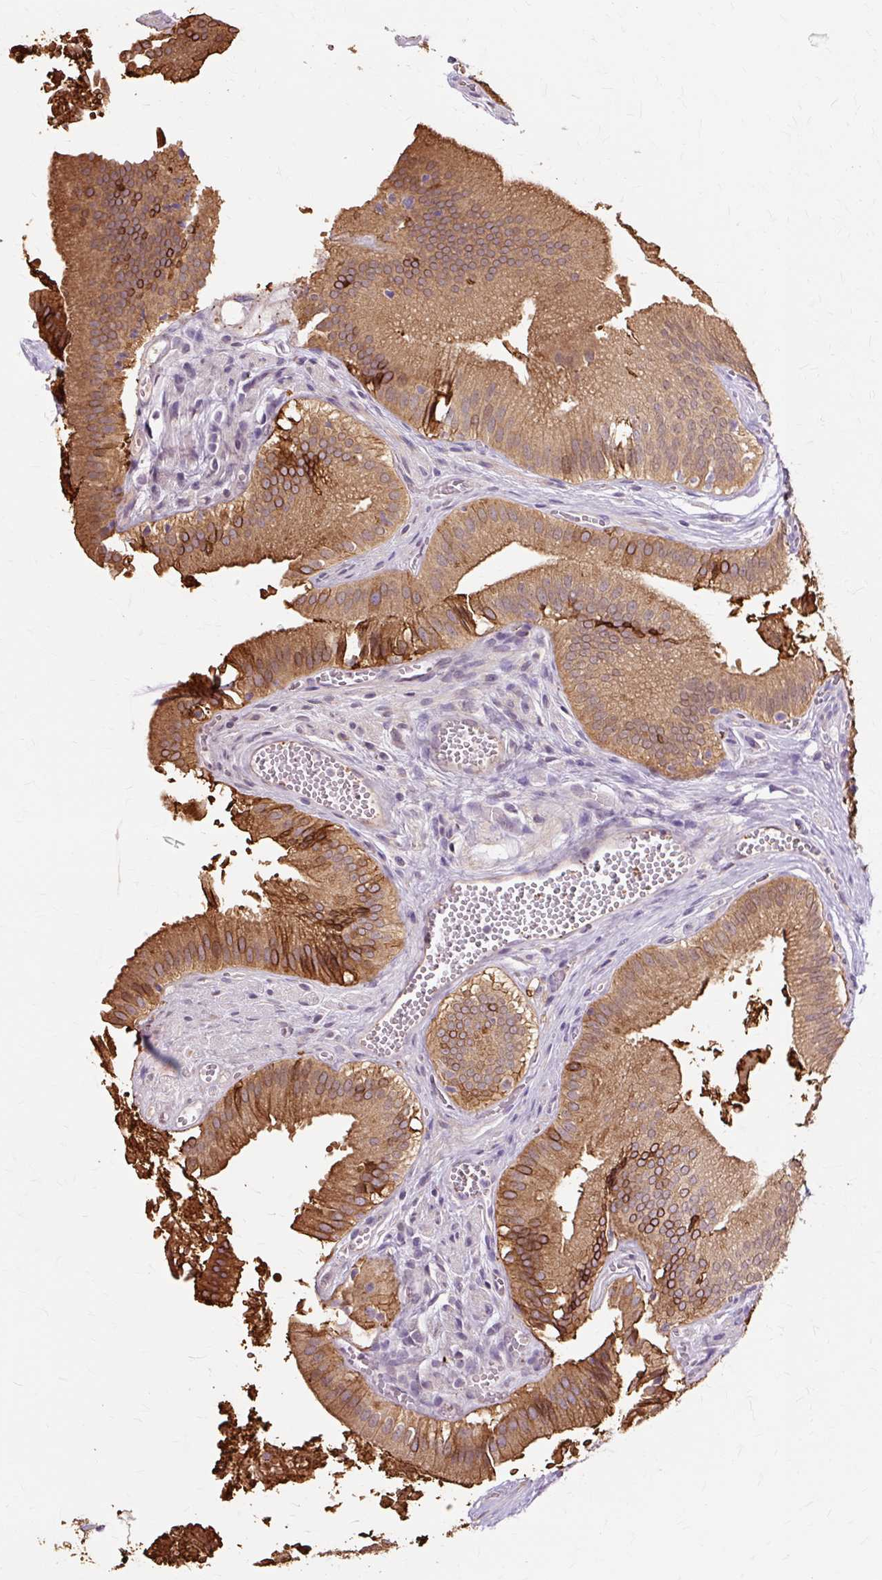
{"staining": {"intensity": "strong", "quantity": ">75%", "location": "cytoplasmic/membranous"}, "tissue": "gallbladder", "cell_type": "Glandular cells", "image_type": "normal", "snomed": [{"axis": "morphology", "description": "Normal tissue, NOS"}, {"axis": "topography", "description": "Gallbladder"}, {"axis": "topography", "description": "Peripheral nerve tissue"}], "caption": "Immunohistochemistry staining of unremarkable gallbladder, which displays high levels of strong cytoplasmic/membranous expression in about >75% of glandular cells indicating strong cytoplasmic/membranous protein staining. The staining was performed using DAB (brown) for protein detection and nuclei were counterstained in hematoxylin (blue).", "gene": "PDZD2", "patient": {"sex": "male", "age": 17}}